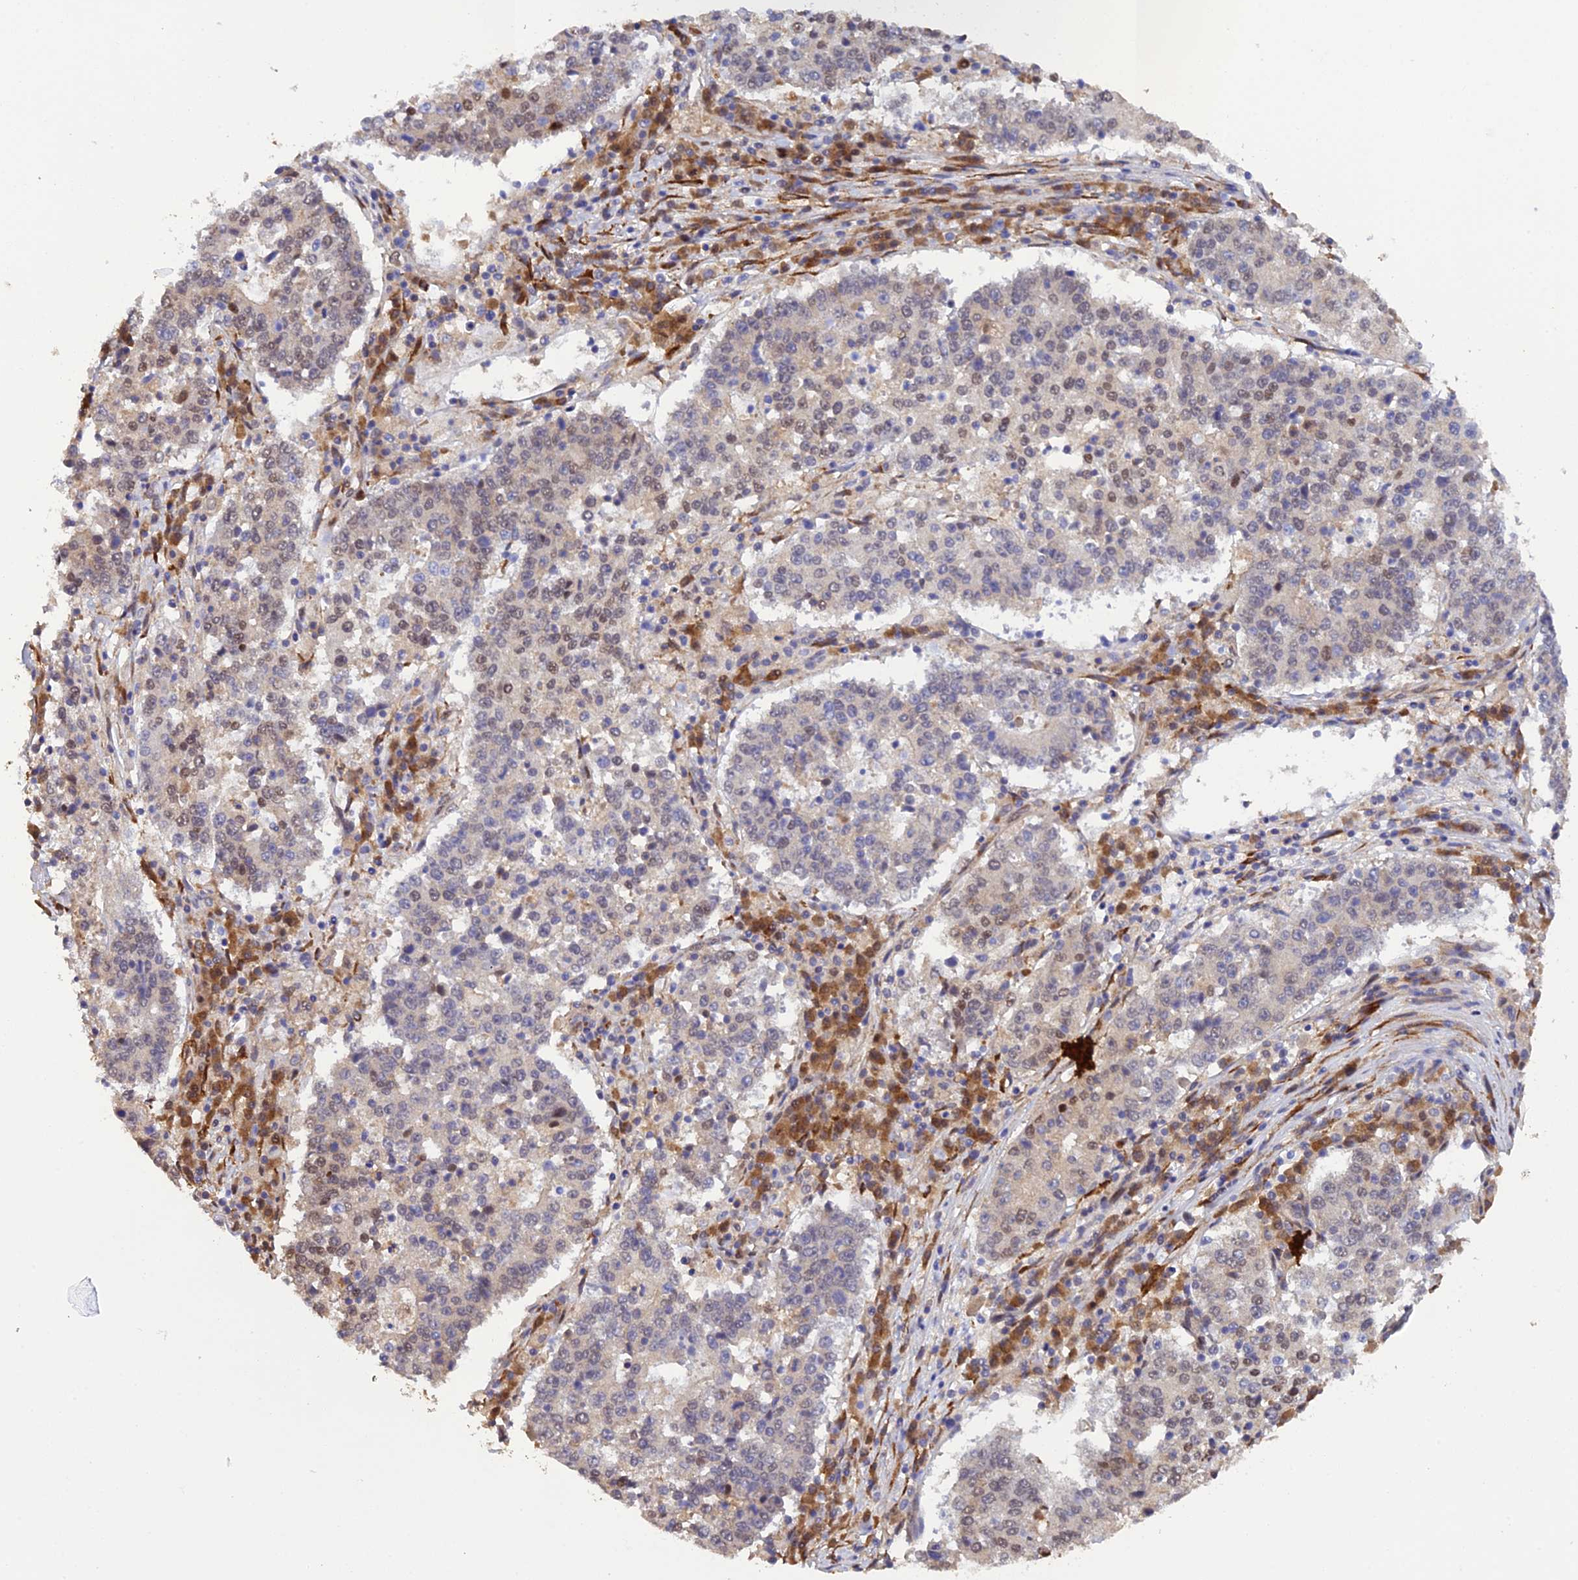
{"staining": {"intensity": "weak", "quantity": "<25%", "location": "nuclear"}, "tissue": "stomach cancer", "cell_type": "Tumor cells", "image_type": "cancer", "snomed": [{"axis": "morphology", "description": "Adenocarcinoma, NOS"}, {"axis": "topography", "description": "Stomach"}], "caption": "High magnification brightfield microscopy of stomach adenocarcinoma stained with DAB (brown) and counterstained with hematoxylin (blue): tumor cells show no significant expression.", "gene": "P3H3", "patient": {"sex": "male", "age": 59}}